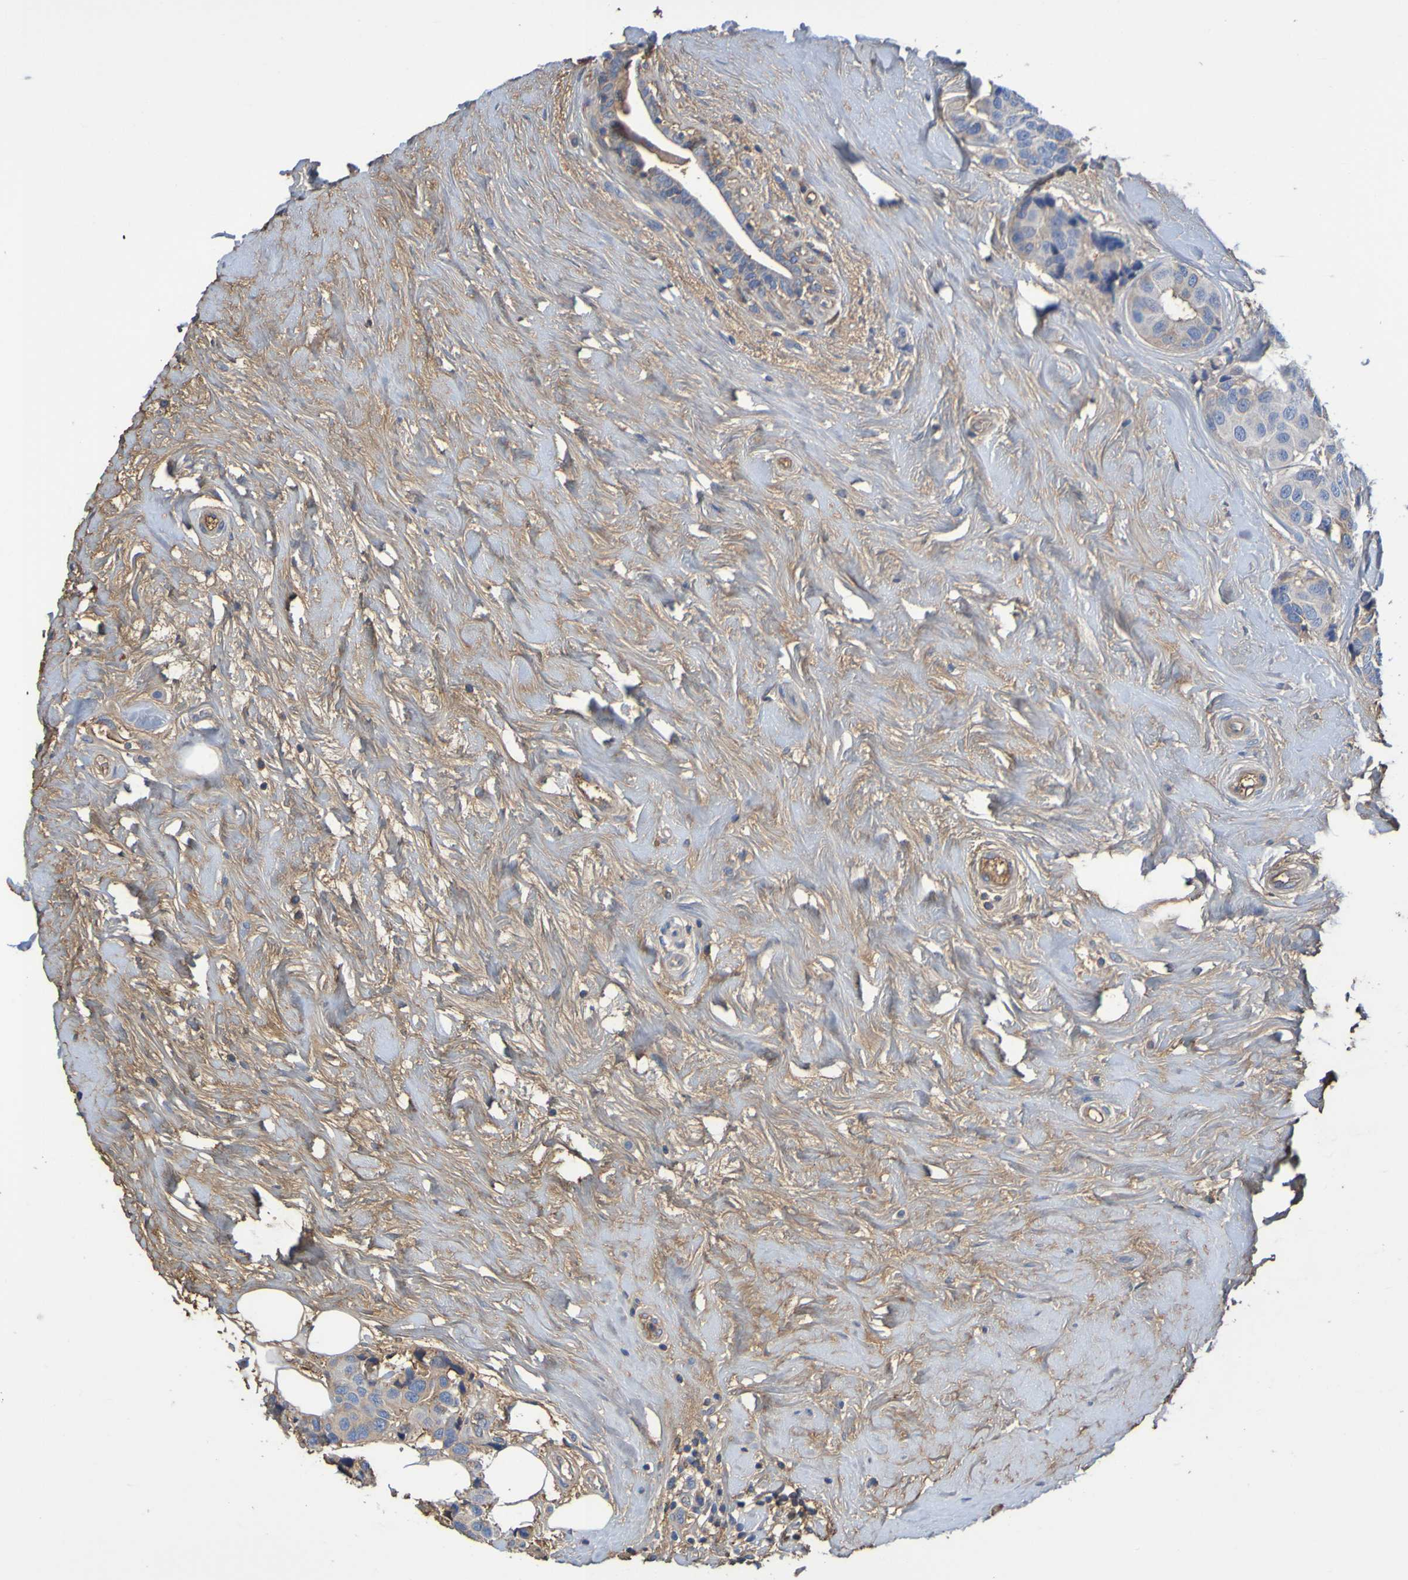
{"staining": {"intensity": "weak", "quantity": "<25%", "location": "cytoplasmic/membranous"}, "tissue": "breast cancer", "cell_type": "Tumor cells", "image_type": "cancer", "snomed": [{"axis": "morphology", "description": "Normal tissue, NOS"}, {"axis": "morphology", "description": "Duct carcinoma"}, {"axis": "topography", "description": "Breast"}], "caption": "Tumor cells are negative for protein expression in human breast cancer.", "gene": "GAB3", "patient": {"sex": "female", "age": 39}}